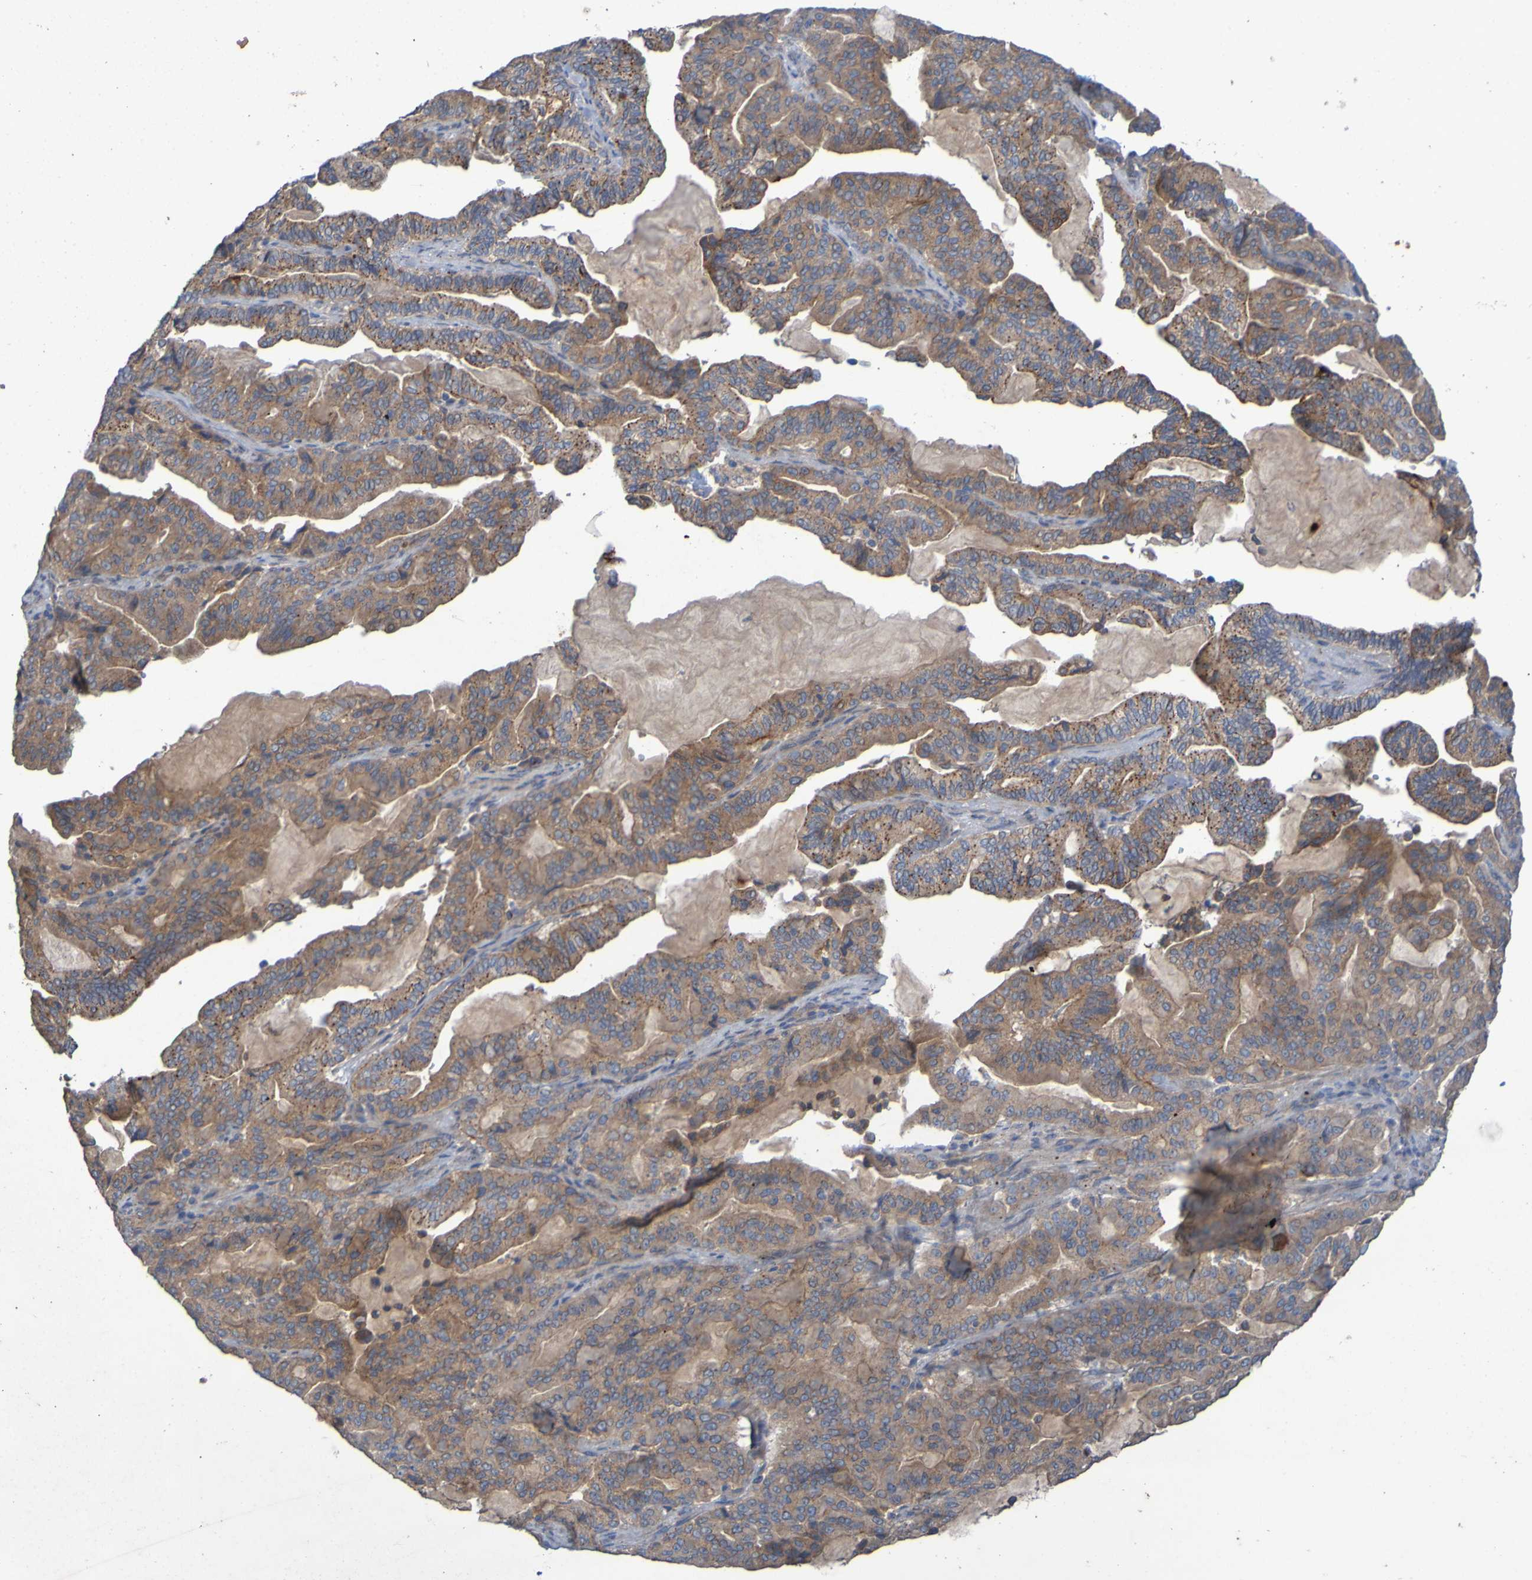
{"staining": {"intensity": "moderate", "quantity": ">75%", "location": "cytoplasmic/membranous"}, "tissue": "pancreatic cancer", "cell_type": "Tumor cells", "image_type": "cancer", "snomed": [{"axis": "morphology", "description": "Adenocarcinoma, NOS"}, {"axis": "topography", "description": "Pancreas"}], "caption": "This is an image of immunohistochemistry staining of pancreatic cancer (adenocarcinoma), which shows moderate staining in the cytoplasmic/membranous of tumor cells.", "gene": "ANGPT4", "patient": {"sex": "male", "age": 63}}